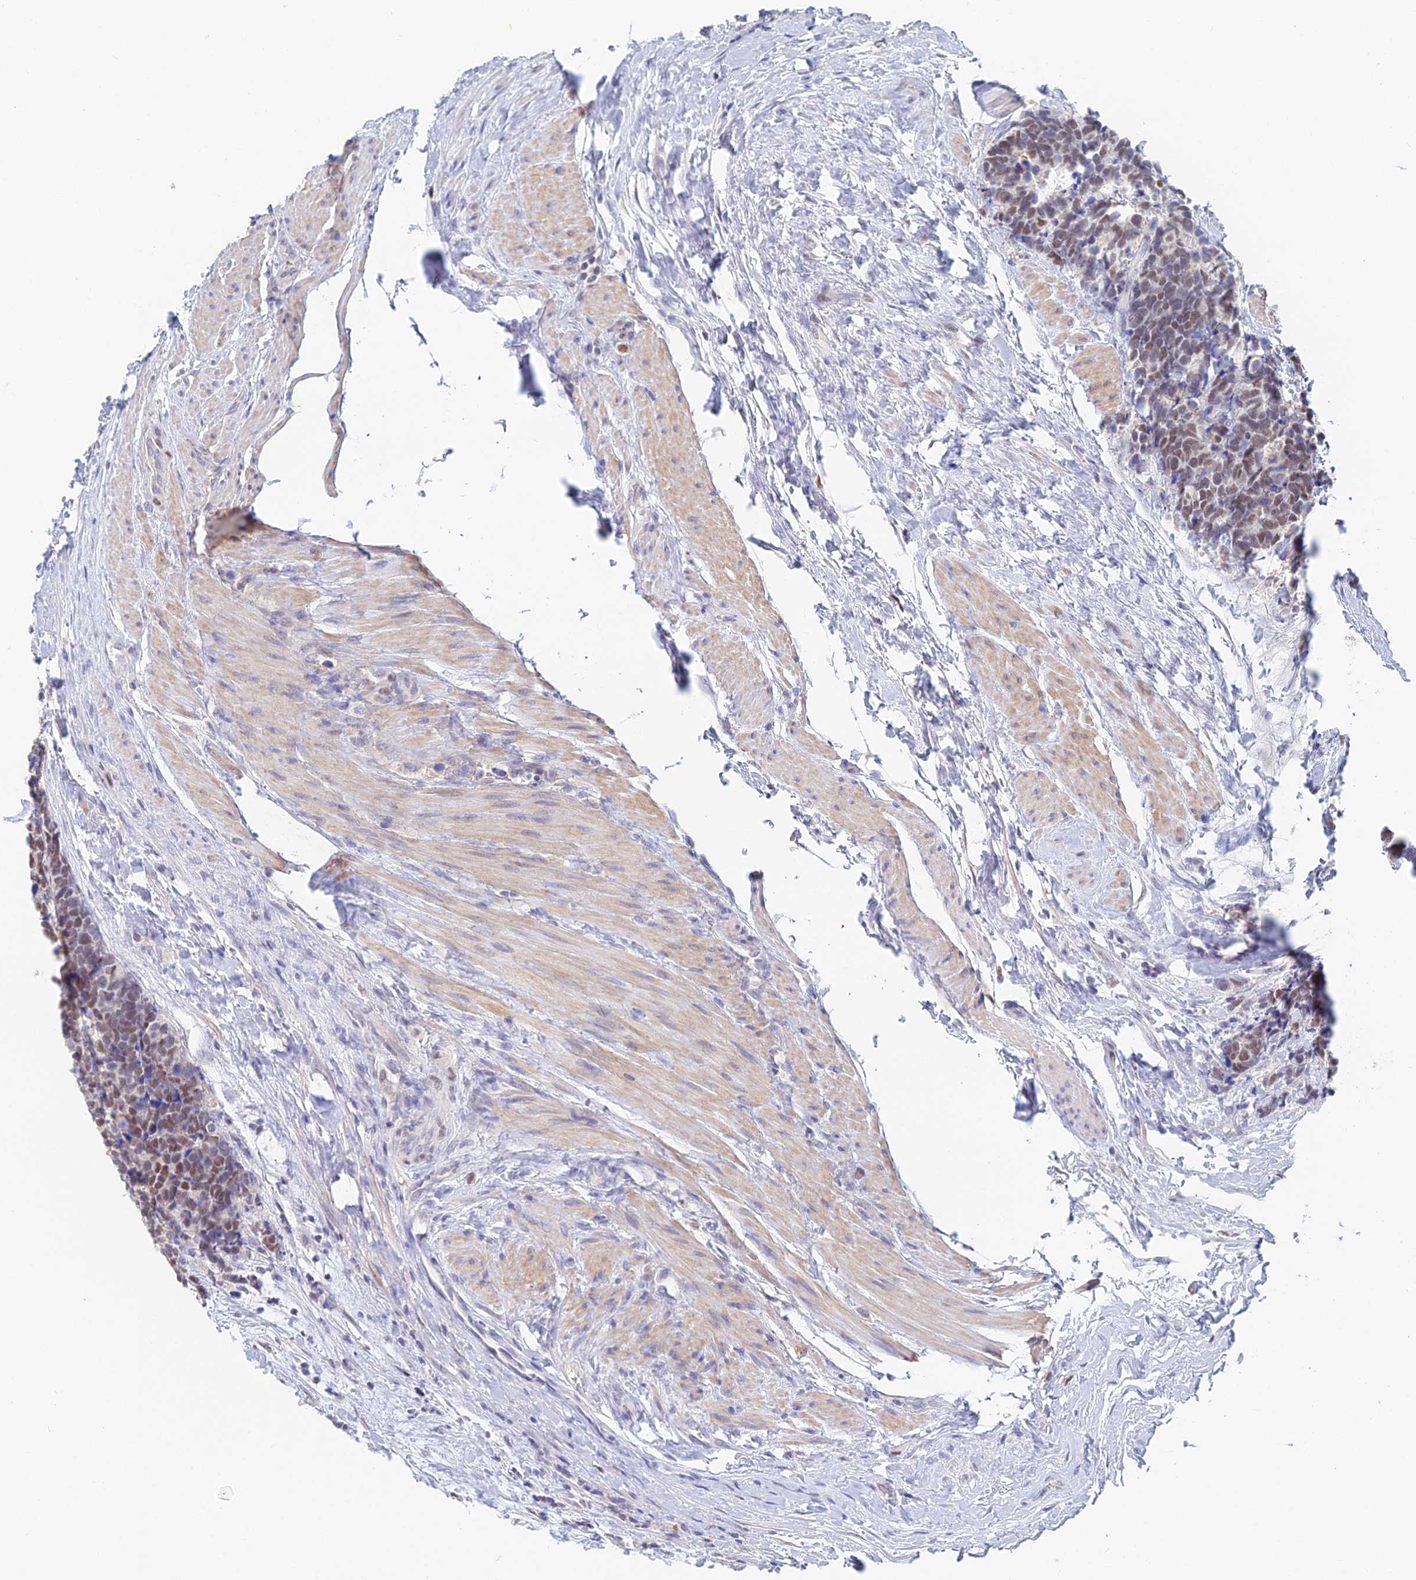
{"staining": {"intensity": "moderate", "quantity": ">75%", "location": "nuclear"}, "tissue": "carcinoid", "cell_type": "Tumor cells", "image_type": "cancer", "snomed": [{"axis": "morphology", "description": "Carcinoma, NOS"}, {"axis": "morphology", "description": "Carcinoid, malignant, NOS"}, {"axis": "topography", "description": "Prostate"}], "caption": "Human carcinoid (malignant) stained with a brown dye reveals moderate nuclear positive positivity in about >75% of tumor cells.", "gene": "MCM2", "patient": {"sex": "male", "age": 57}}